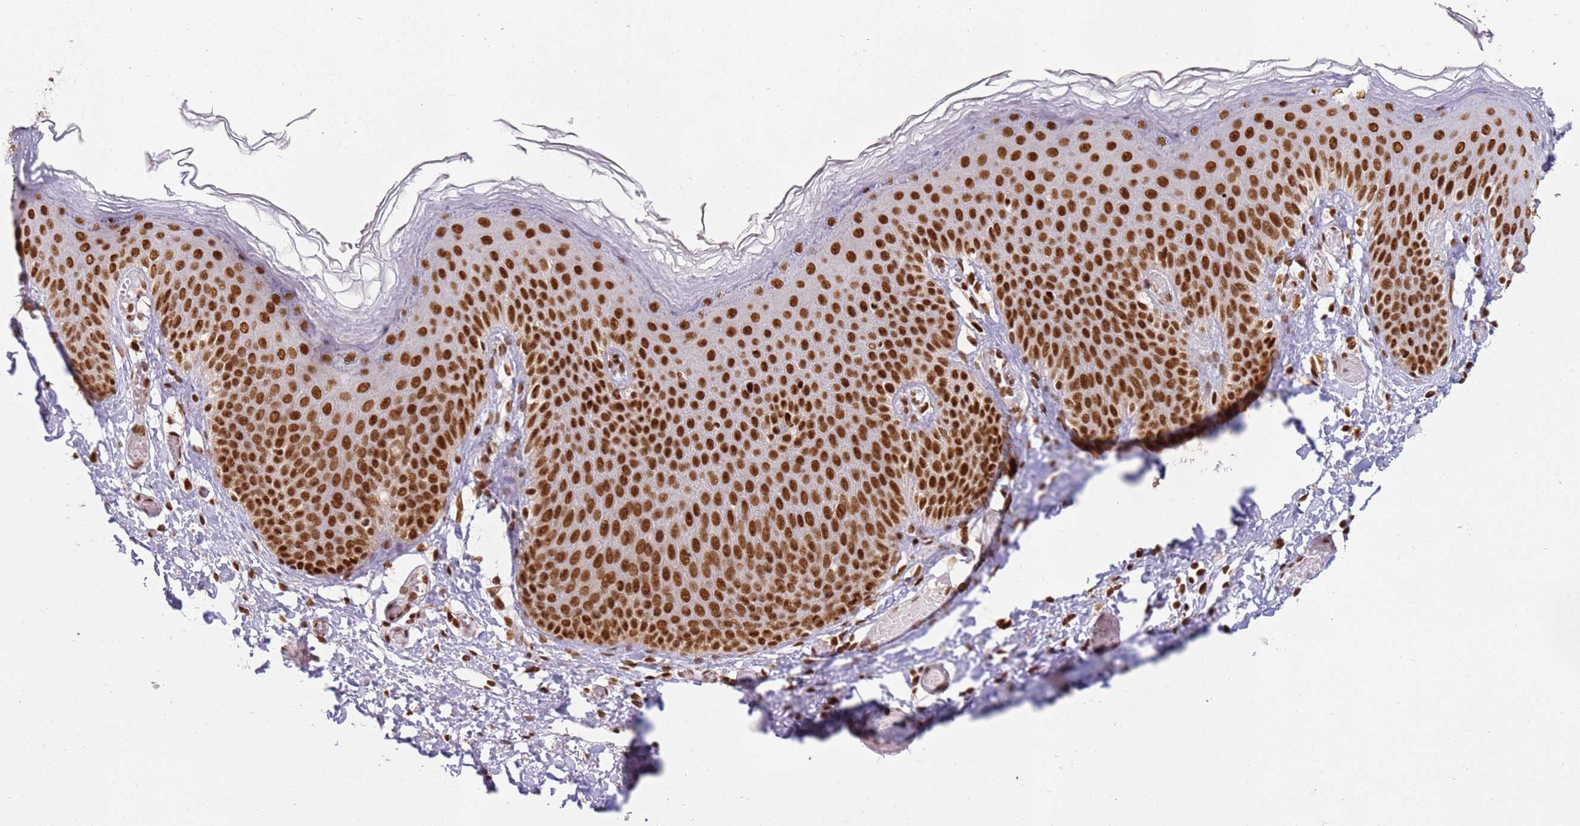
{"staining": {"intensity": "strong", "quantity": ">75%", "location": "nuclear"}, "tissue": "skin", "cell_type": "Epidermal cells", "image_type": "normal", "snomed": [{"axis": "morphology", "description": "Normal tissue, NOS"}, {"axis": "topography", "description": "Anal"}], "caption": "Strong nuclear protein positivity is seen in about >75% of epidermal cells in skin. The staining was performed using DAB (3,3'-diaminobenzidine) to visualize the protein expression in brown, while the nuclei were stained in blue with hematoxylin (Magnification: 20x).", "gene": "TENT4A", "patient": {"sex": "female", "age": 40}}